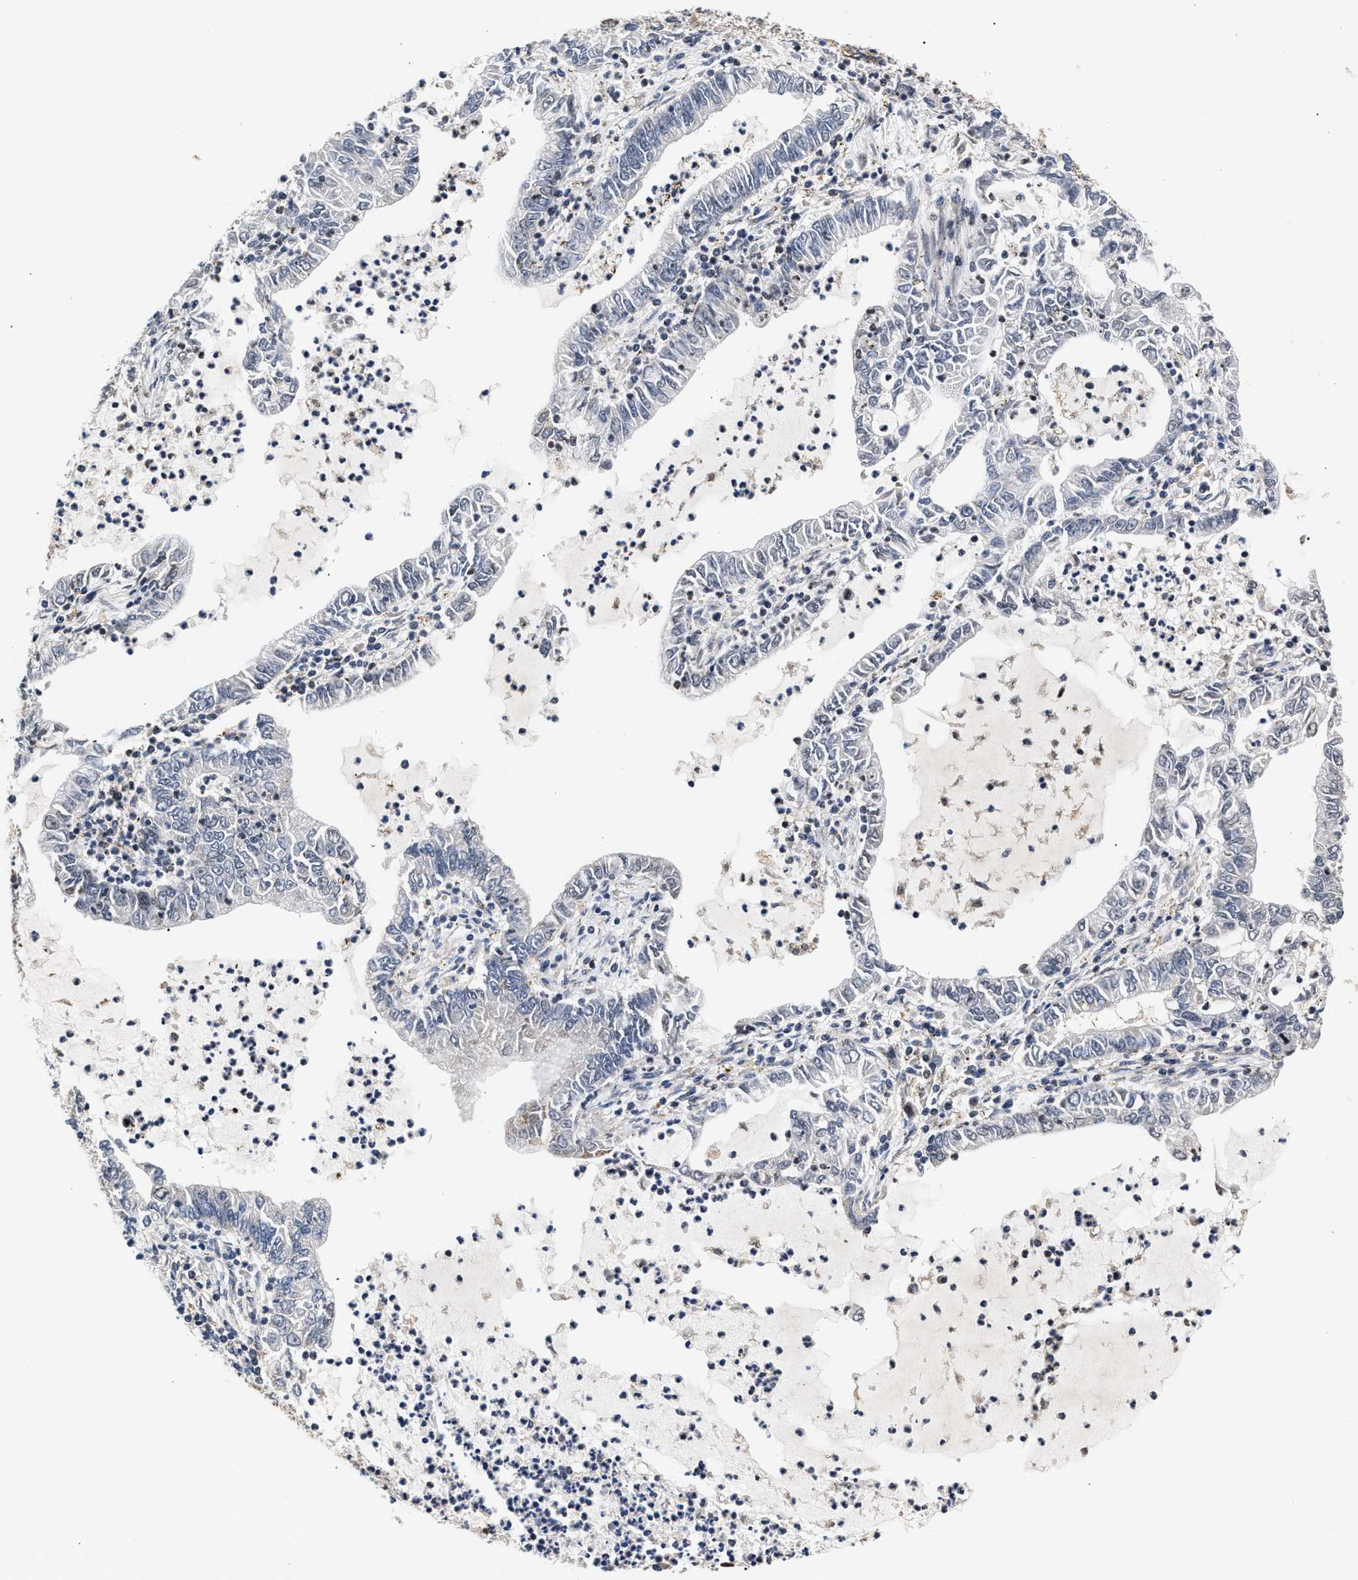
{"staining": {"intensity": "weak", "quantity": "25%-75%", "location": "cytoplasmic/membranous"}, "tissue": "lung cancer", "cell_type": "Tumor cells", "image_type": "cancer", "snomed": [{"axis": "morphology", "description": "Adenocarcinoma, NOS"}, {"axis": "topography", "description": "Lung"}], "caption": "Human lung cancer stained with a brown dye displays weak cytoplasmic/membranous positive positivity in approximately 25%-75% of tumor cells.", "gene": "SGK1", "patient": {"sex": "female", "age": 51}}